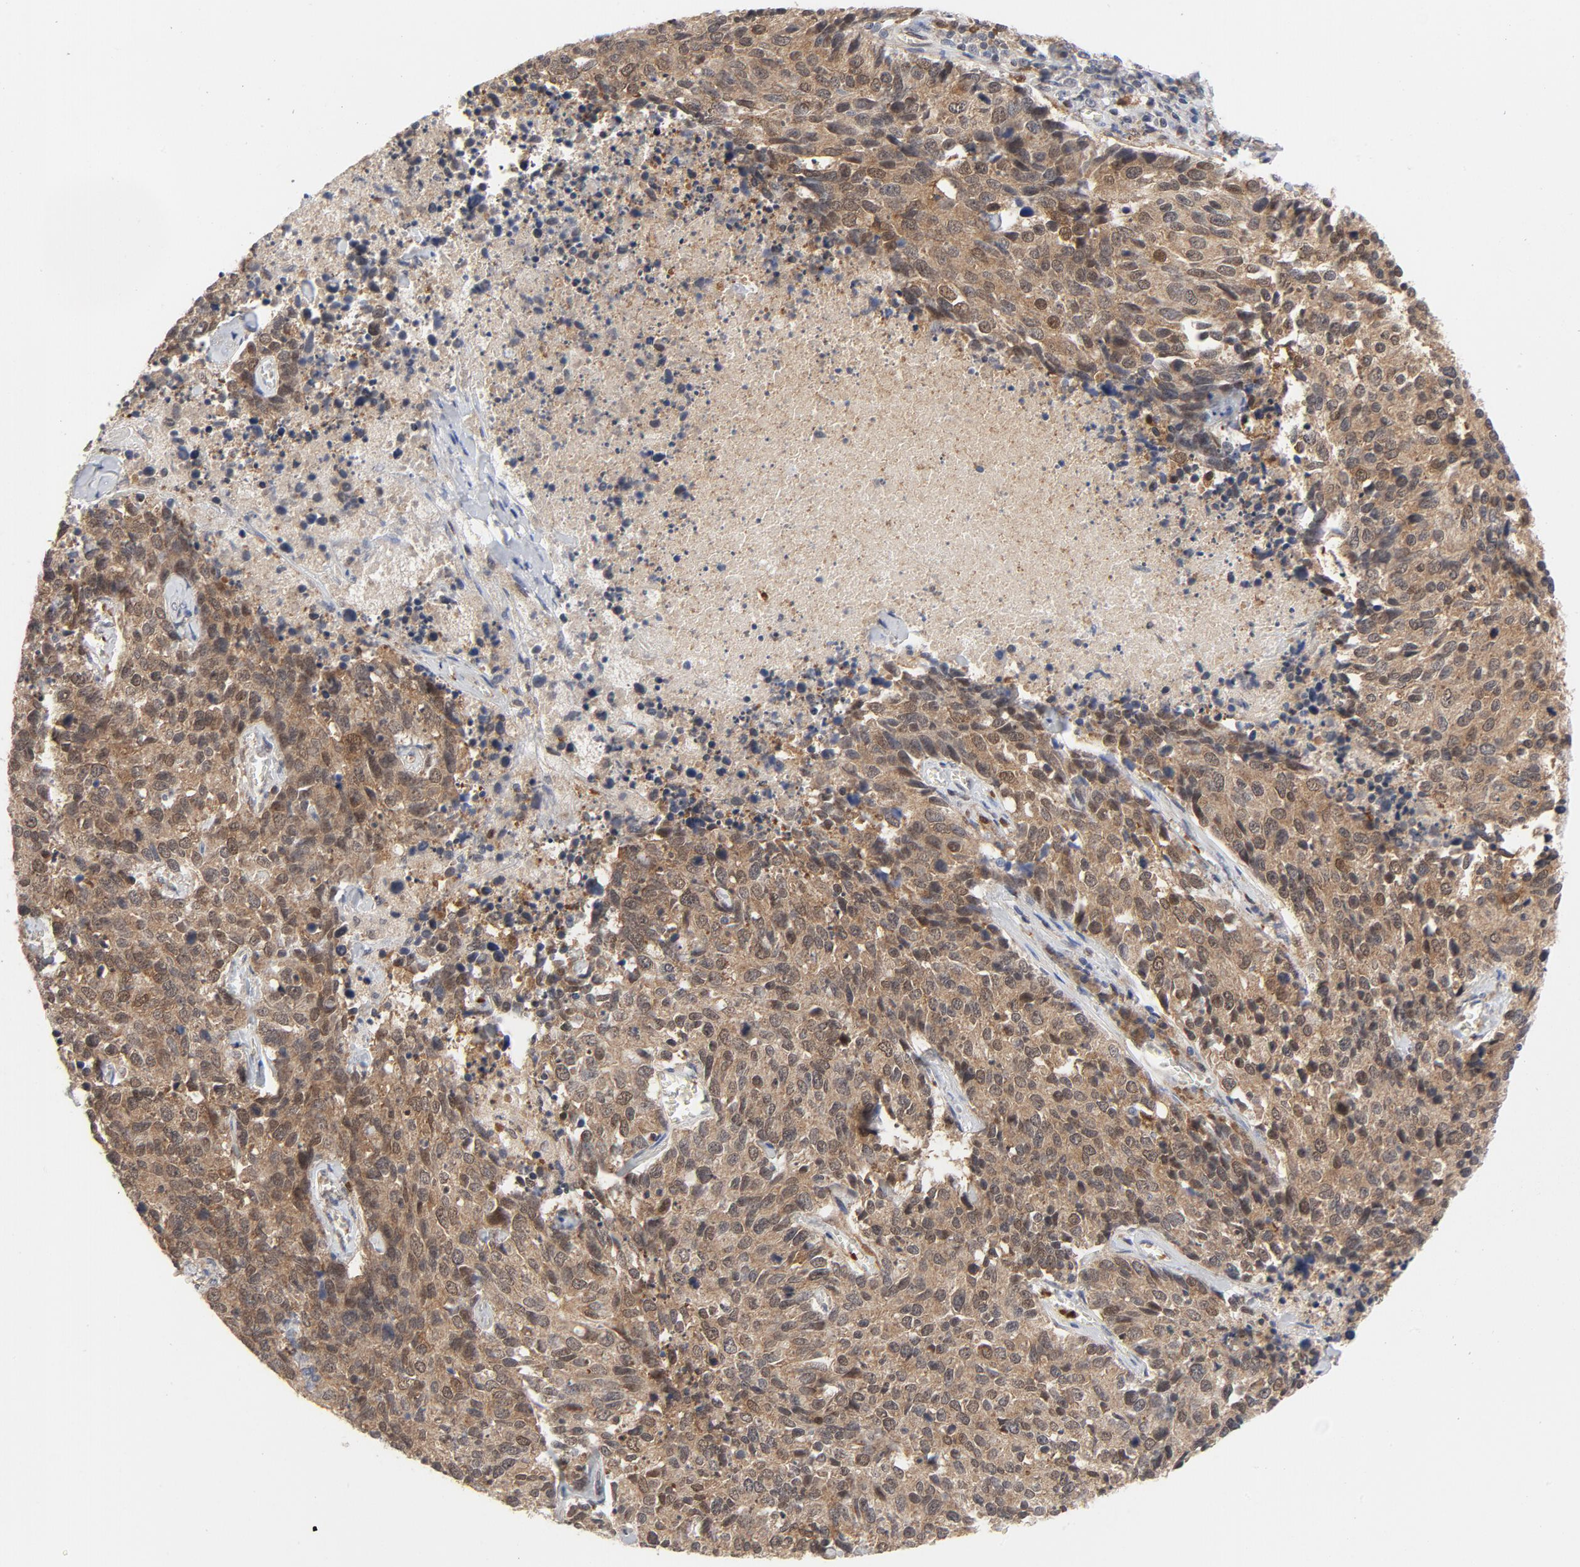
{"staining": {"intensity": "moderate", "quantity": ">75%", "location": "cytoplasmic/membranous"}, "tissue": "lung cancer", "cell_type": "Tumor cells", "image_type": "cancer", "snomed": [{"axis": "morphology", "description": "Neoplasm, malignant, NOS"}, {"axis": "topography", "description": "Lung"}], "caption": "Lung neoplasm (malignant) stained for a protein (brown) displays moderate cytoplasmic/membranous positive positivity in approximately >75% of tumor cells.", "gene": "PRDX1", "patient": {"sex": "female", "age": 76}}